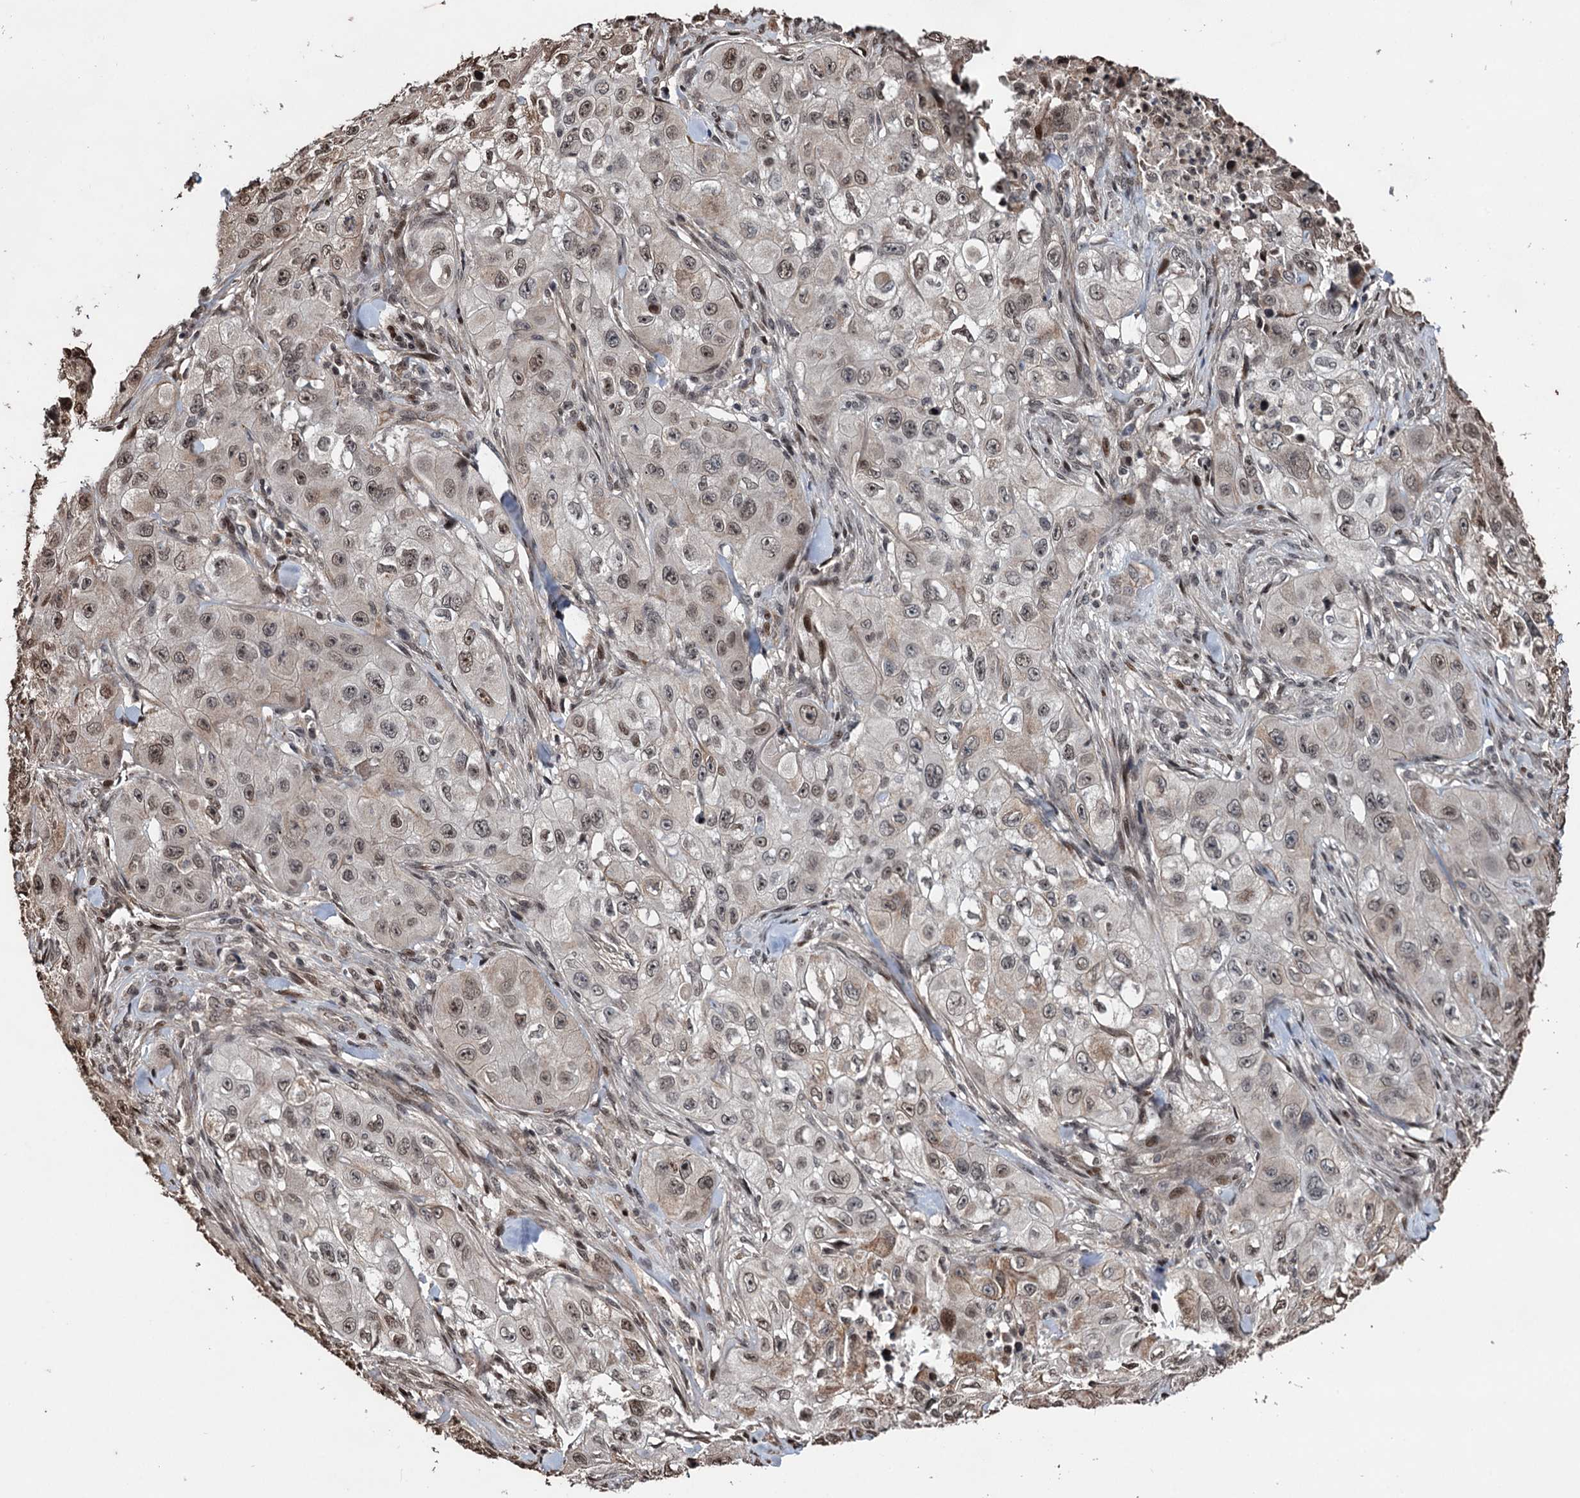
{"staining": {"intensity": "weak", "quantity": ">75%", "location": "nuclear"}, "tissue": "skin cancer", "cell_type": "Tumor cells", "image_type": "cancer", "snomed": [{"axis": "morphology", "description": "Squamous cell carcinoma, NOS"}, {"axis": "topography", "description": "Skin"}, {"axis": "topography", "description": "Subcutis"}], "caption": "Immunohistochemical staining of human skin cancer (squamous cell carcinoma) demonstrates low levels of weak nuclear staining in approximately >75% of tumor cells. (DAB IHC, brown staining for protein, blue staining for nuclei).", "gene": "EYA4", "patient": {"sex": "male", "age": 73}}